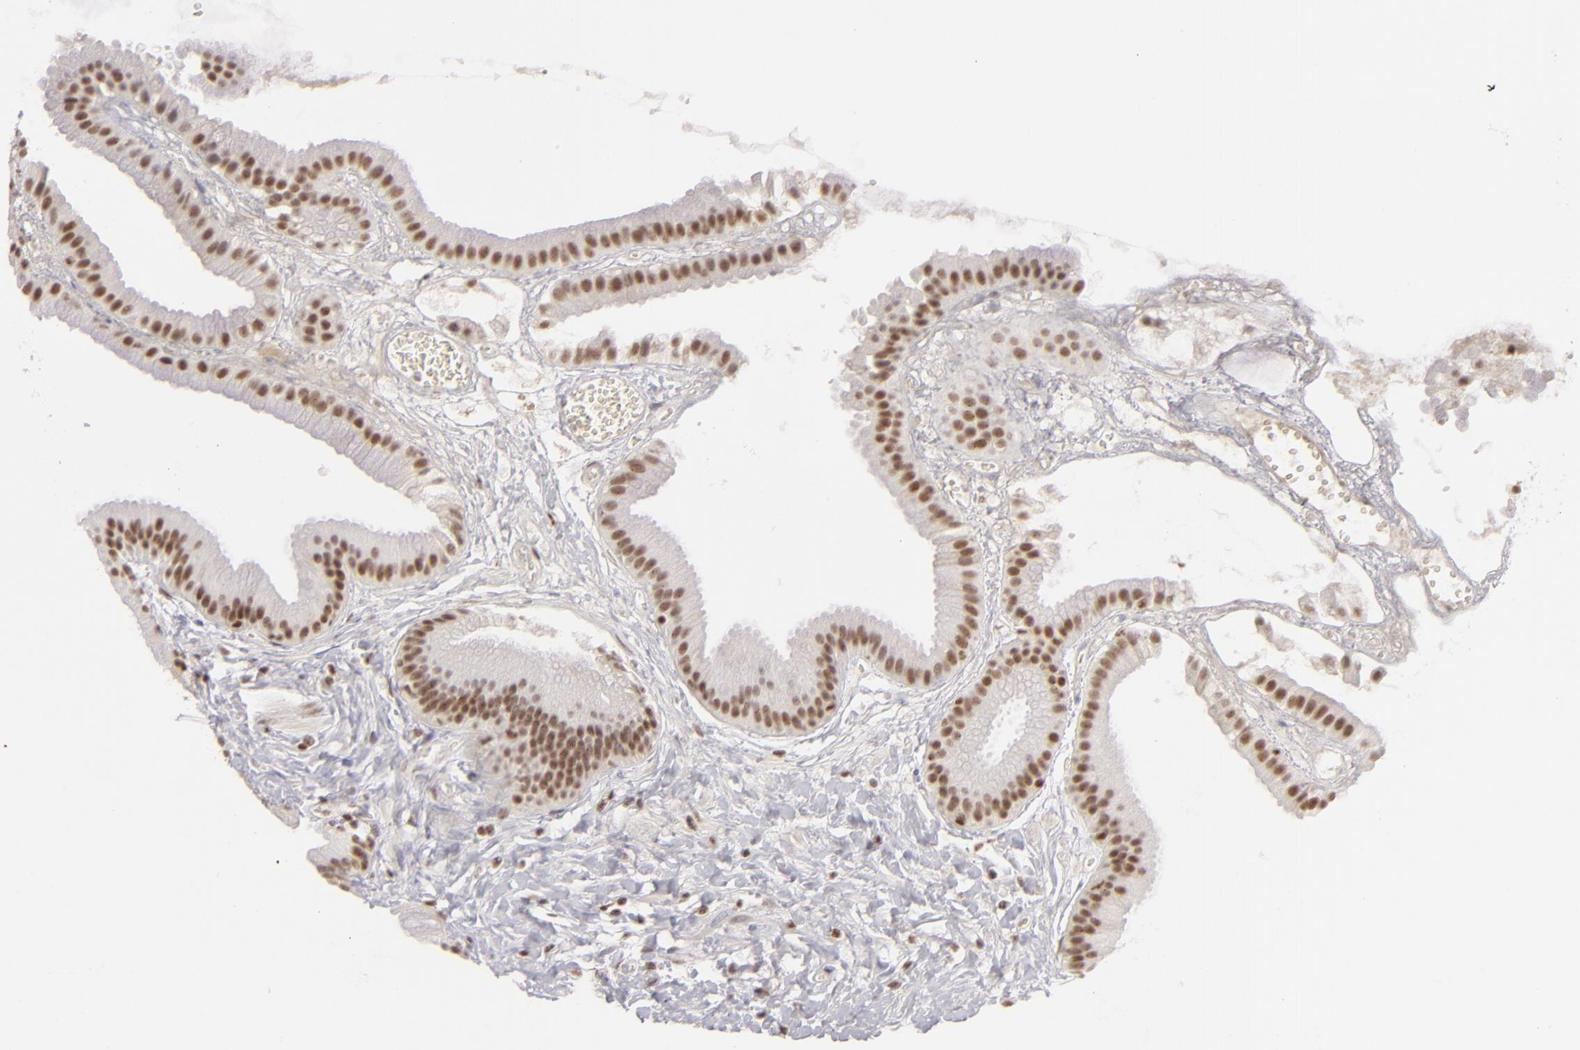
{"staining": {"intensity": "moderate", "quantity": ">75%", "location": "nuclear"}, "tissue": "gallbladder", "cell_type": "Glandular cells", "image_type": "normal", "snomed": [{"axis": "morphology", "description": "Normal tissue, NOS"}, {"axis": "topography", "description": "Gallbladder"}], "caption": "Protein positivity by immunohistochemistry (IHC) reveals moderate nuclear expression in about >75% of glandular cells in normal gallbladder.", "gene": "DAXX", "patient": {"sex": "female", "age": 63}}